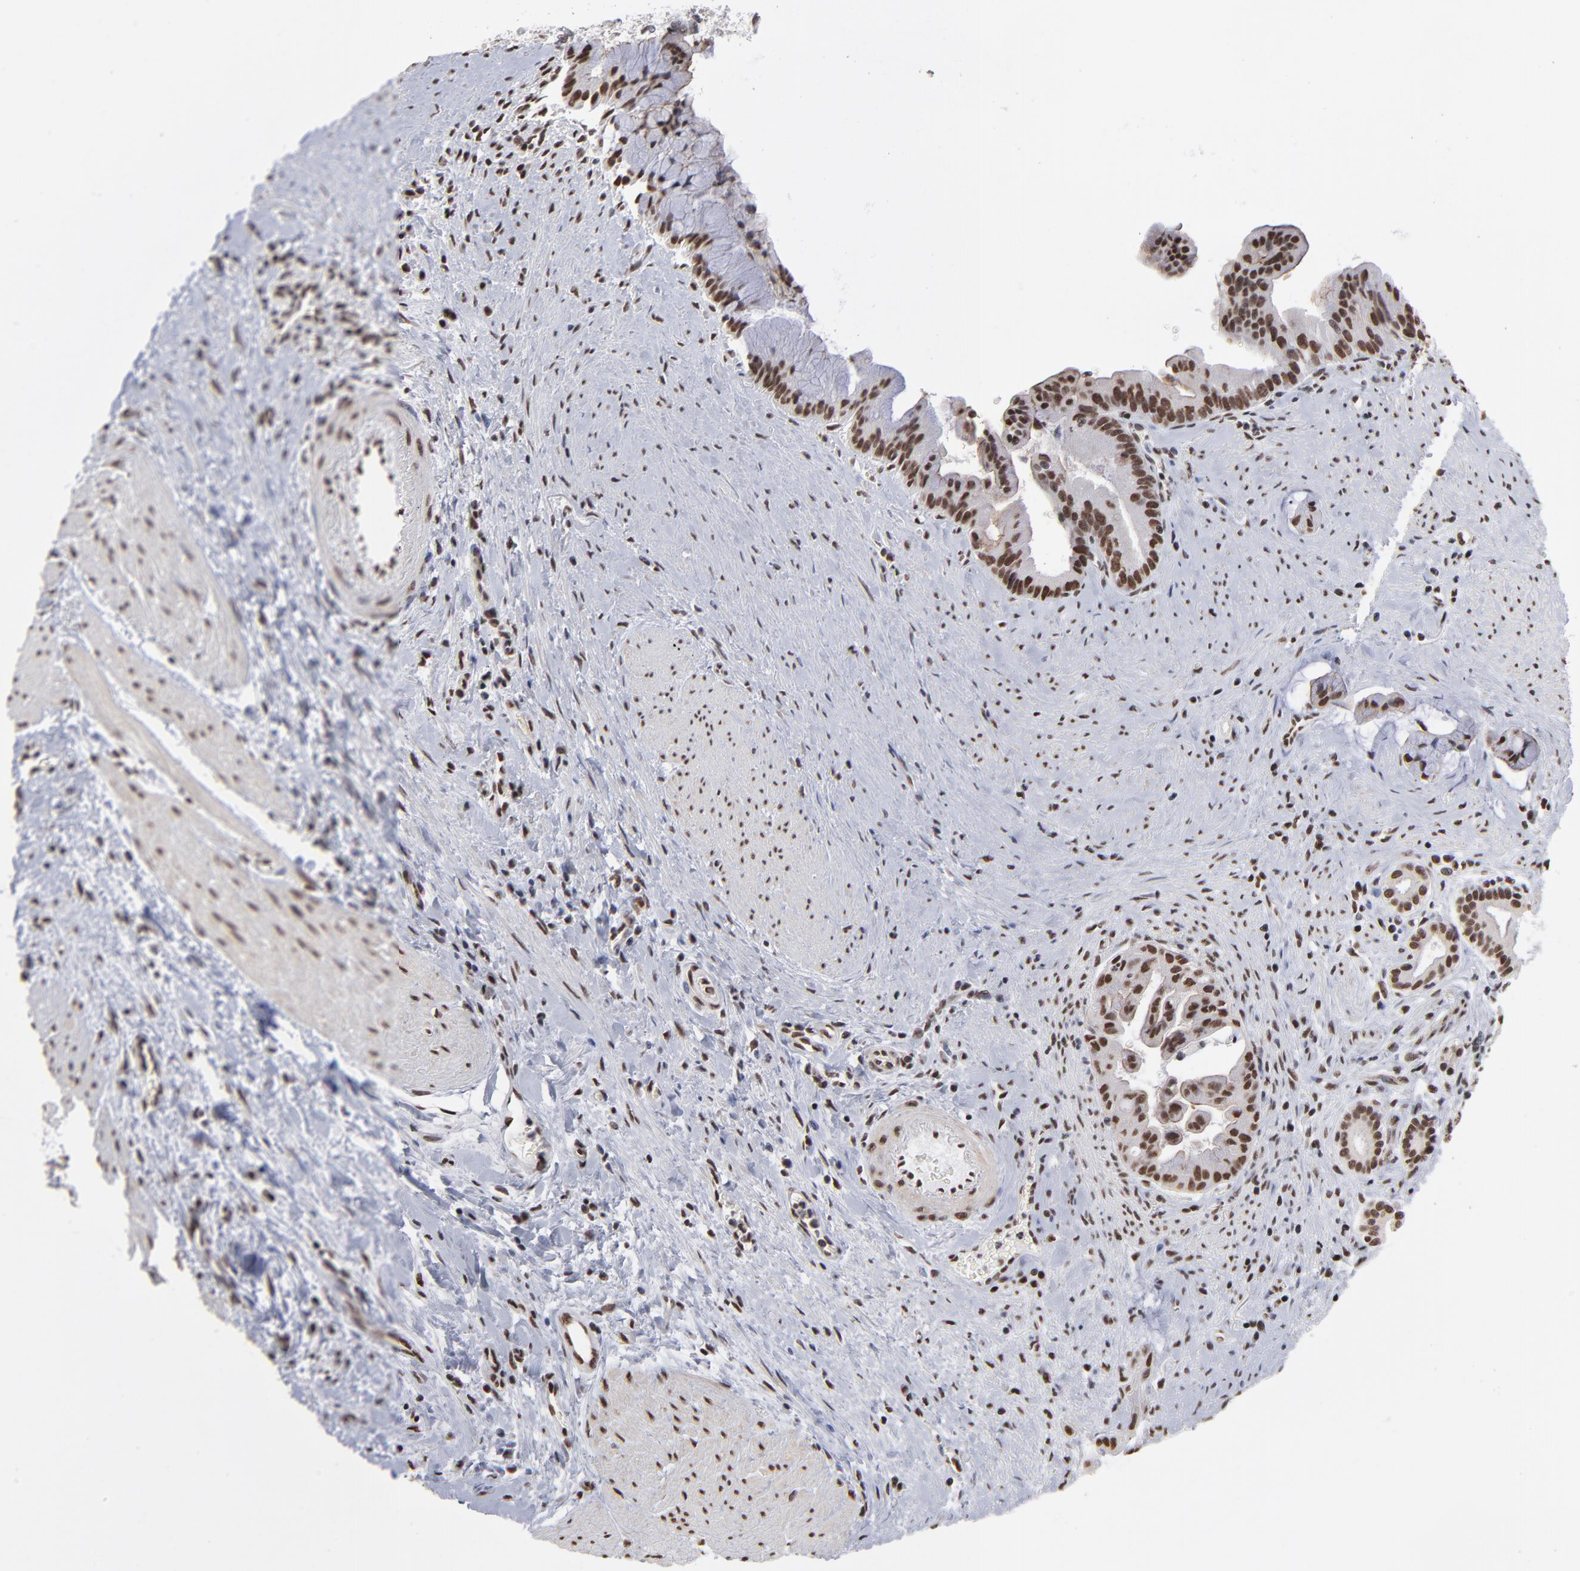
{"staining": {"intensity": "strong", "quantity": ">75%", "location": "nuclear"}, "tissue": "pancreatic cancer", "cell_type": "Tumor cells", "image_type": "cancer", "snomed": [{"axis": "morphology", "description": "Adenocarcinoma, NOS"}, {"axis": "topography", "description": "Pancreas"}], "caption": "An image of adenocarcinoma (pancreatic) stained for a protein shows strong nuclear brown staining in tumor cells. The staining was performed using DAB to visualize the protein expression in brown, while the nuclei were stained in blue with hematoxylin (Magnification: 20x).", "gene": "ZNF3", "patient": {"sex": "male", "age": 59}}